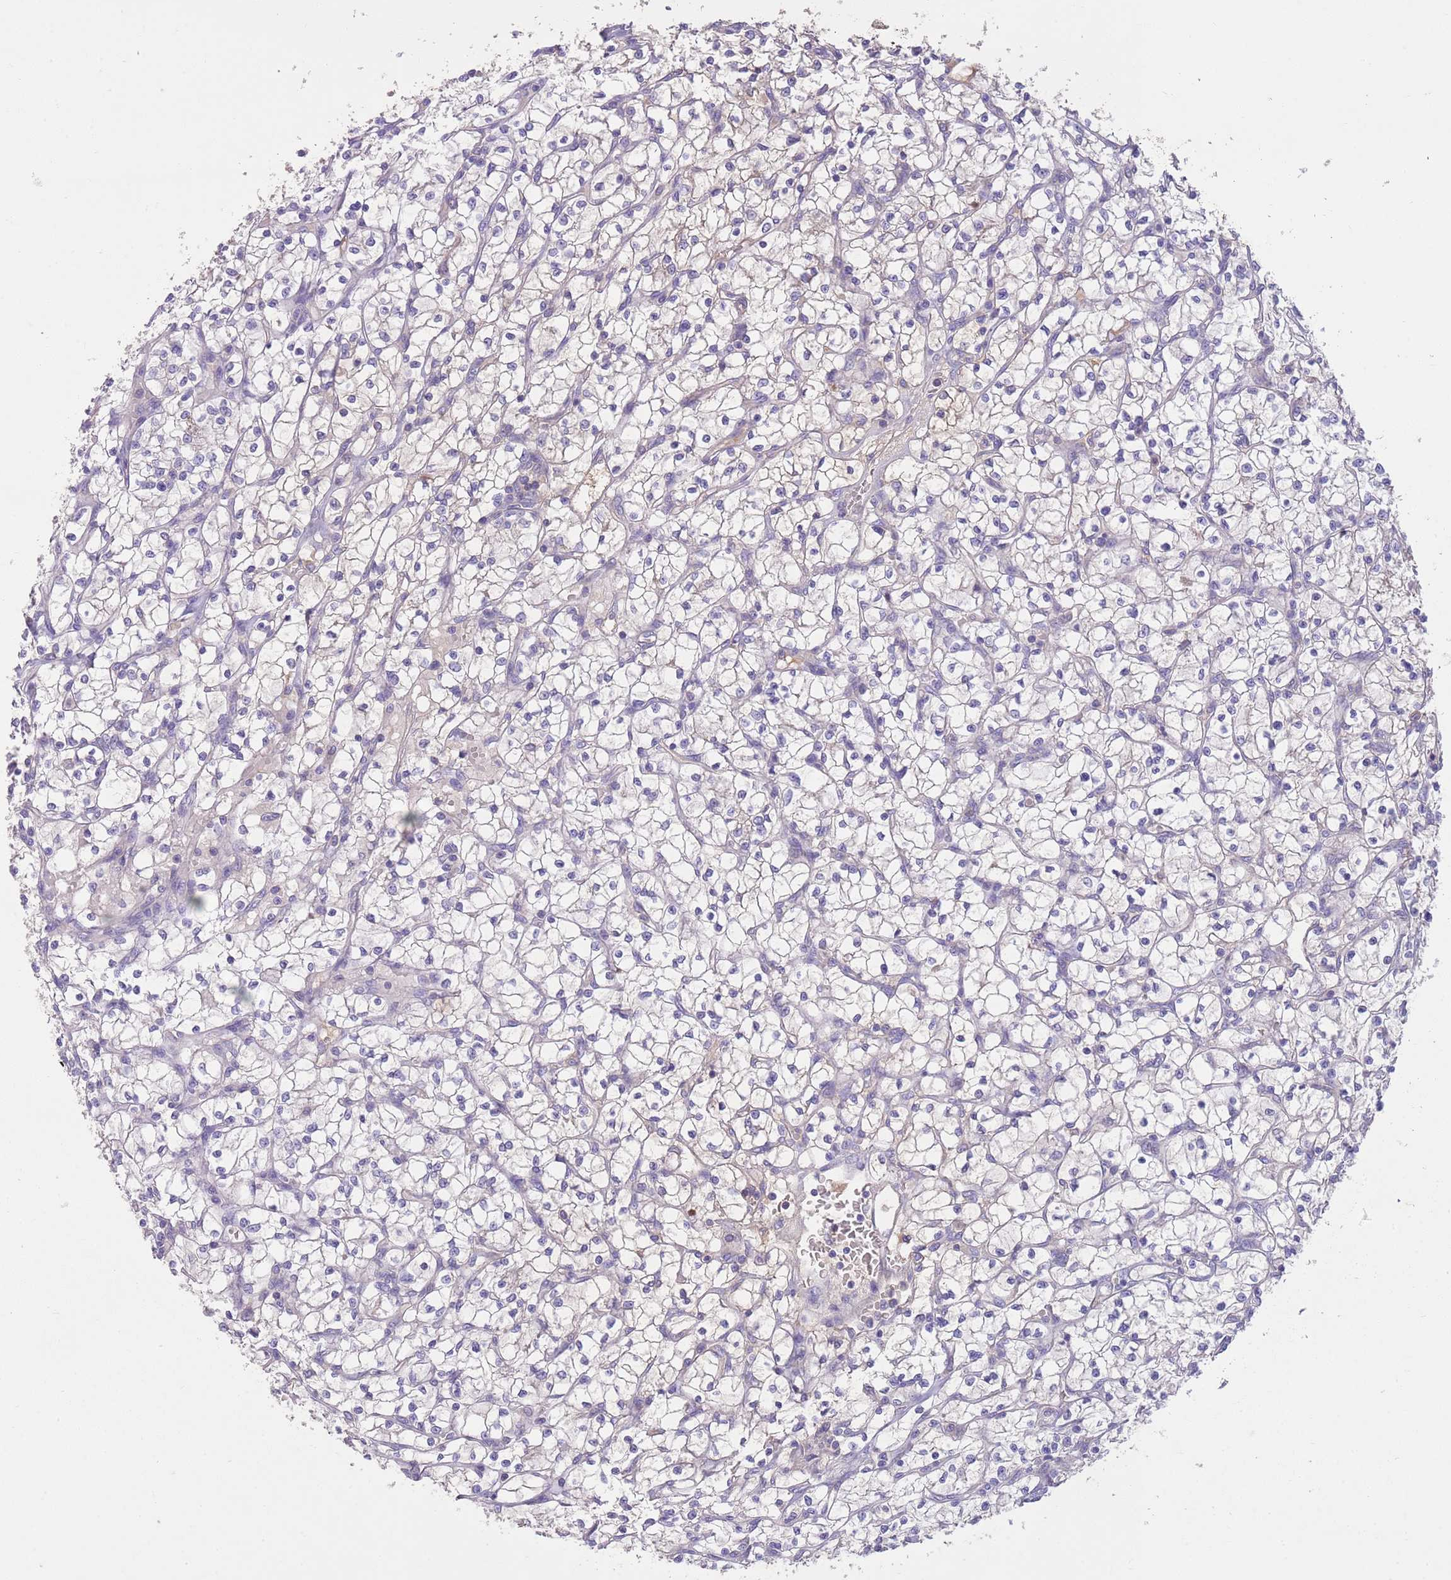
{"staining": {"intensity": "negative", "quantity": "none", "location": "none"}, "tissue": "renal cancer", "cell_type": "Tumor cells", "image_type": "cancer", "snomed": [{"axis": "morphology", "description": "Adenocarcinoma, NOS"}, {"axis": "topography", "description": "Kidney"}], "caption": "The histopathology image reveals no staining of tumor cells in renal cancer (adenocarcinoma).", "gene": "IGFL4", "patient": {"sex": "female", "age": 64}}